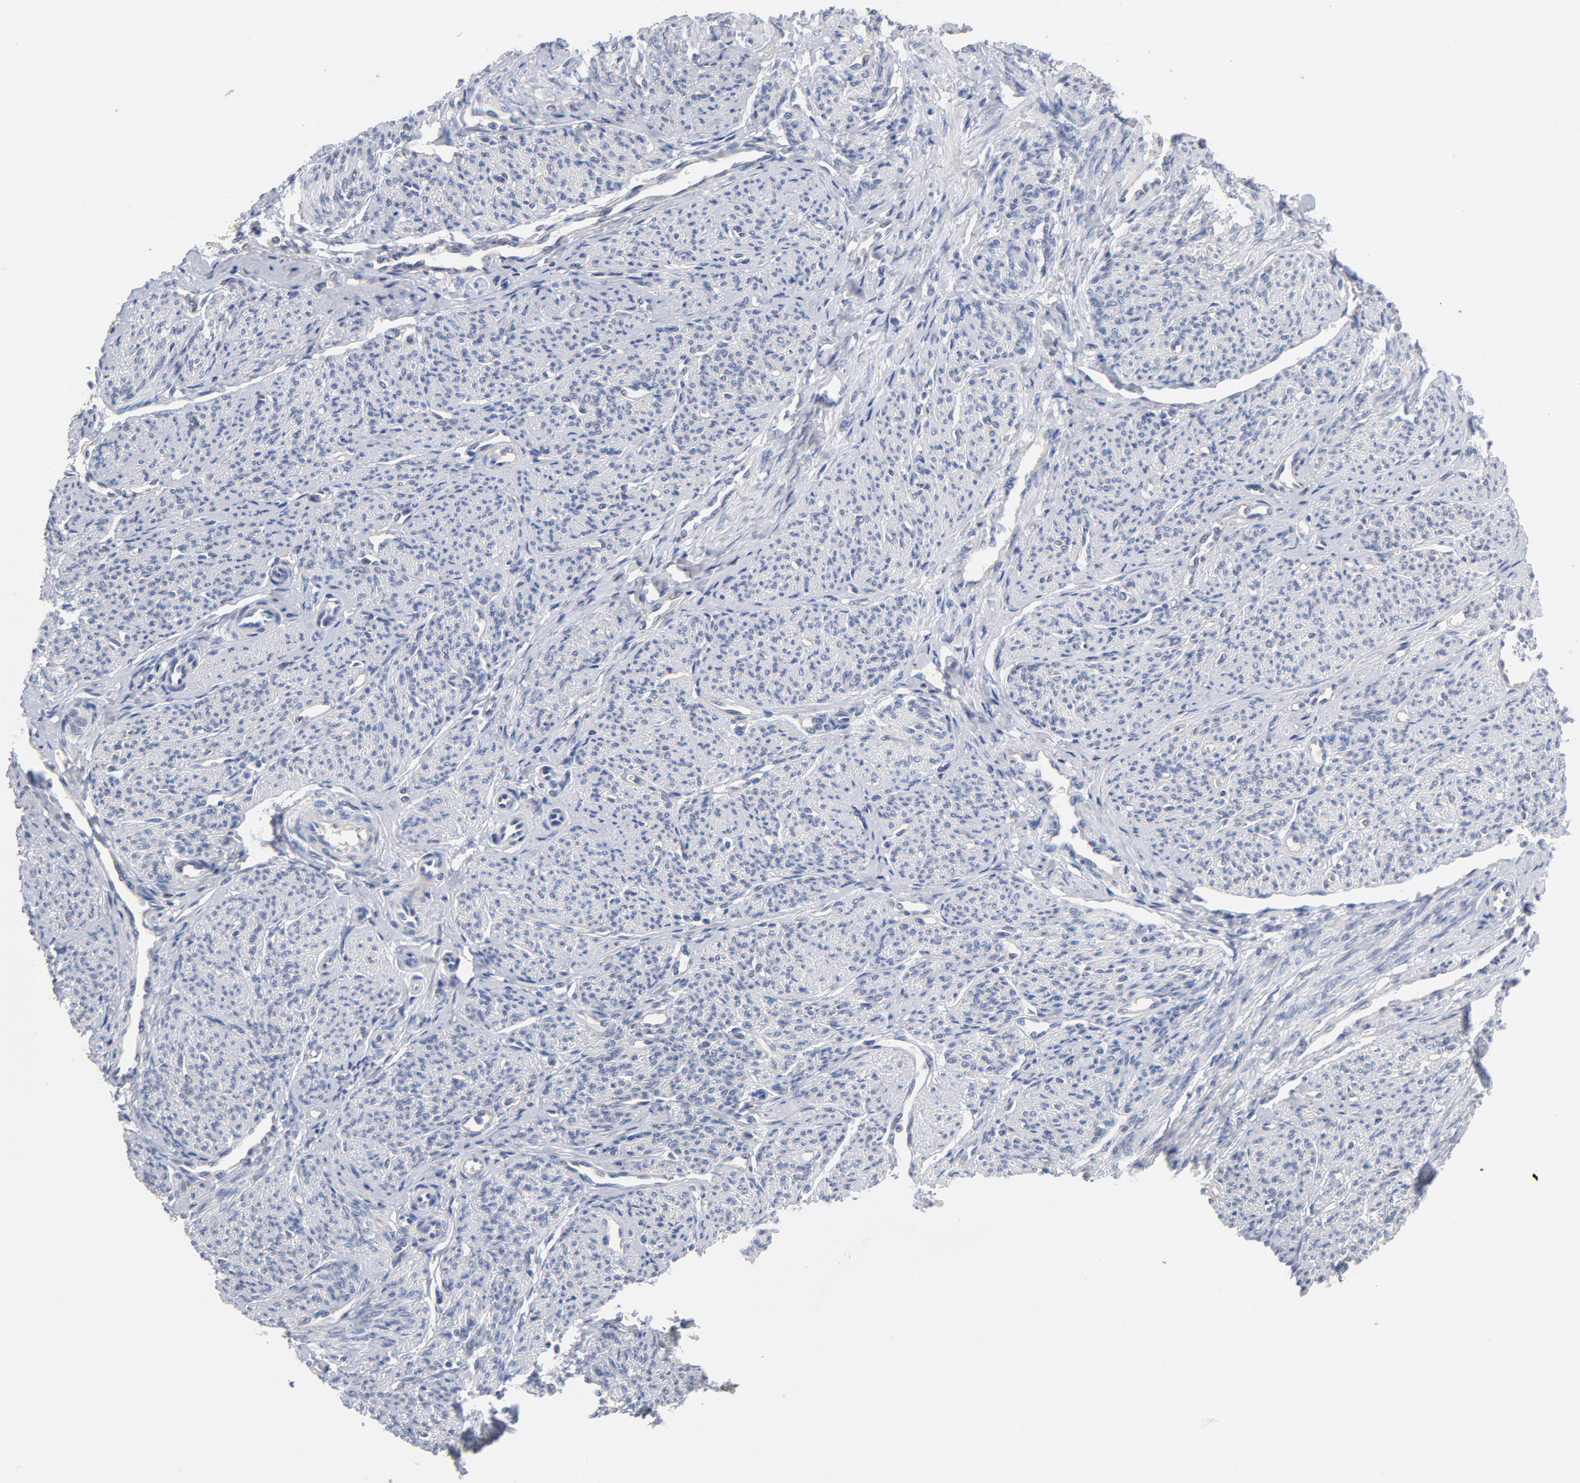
{"staining": {"intensity": "negative", "quantity": "none", "location": "none"}, "tissue": "smooth muscle", "cell_type": "Smooth muscle cells", "image_type": "normal", "snomed": [{"axis": "morphology", "description": "Normal tissue, NOS"}, {"axis": "topography", "description": "Smooth muscle"}], "caption": "Smooth muscle stained for a protein using IHC demonstrates no staining smooth muscle cells.", "gene": "MIF", "patient": {"sex": "female", "age": 65}}